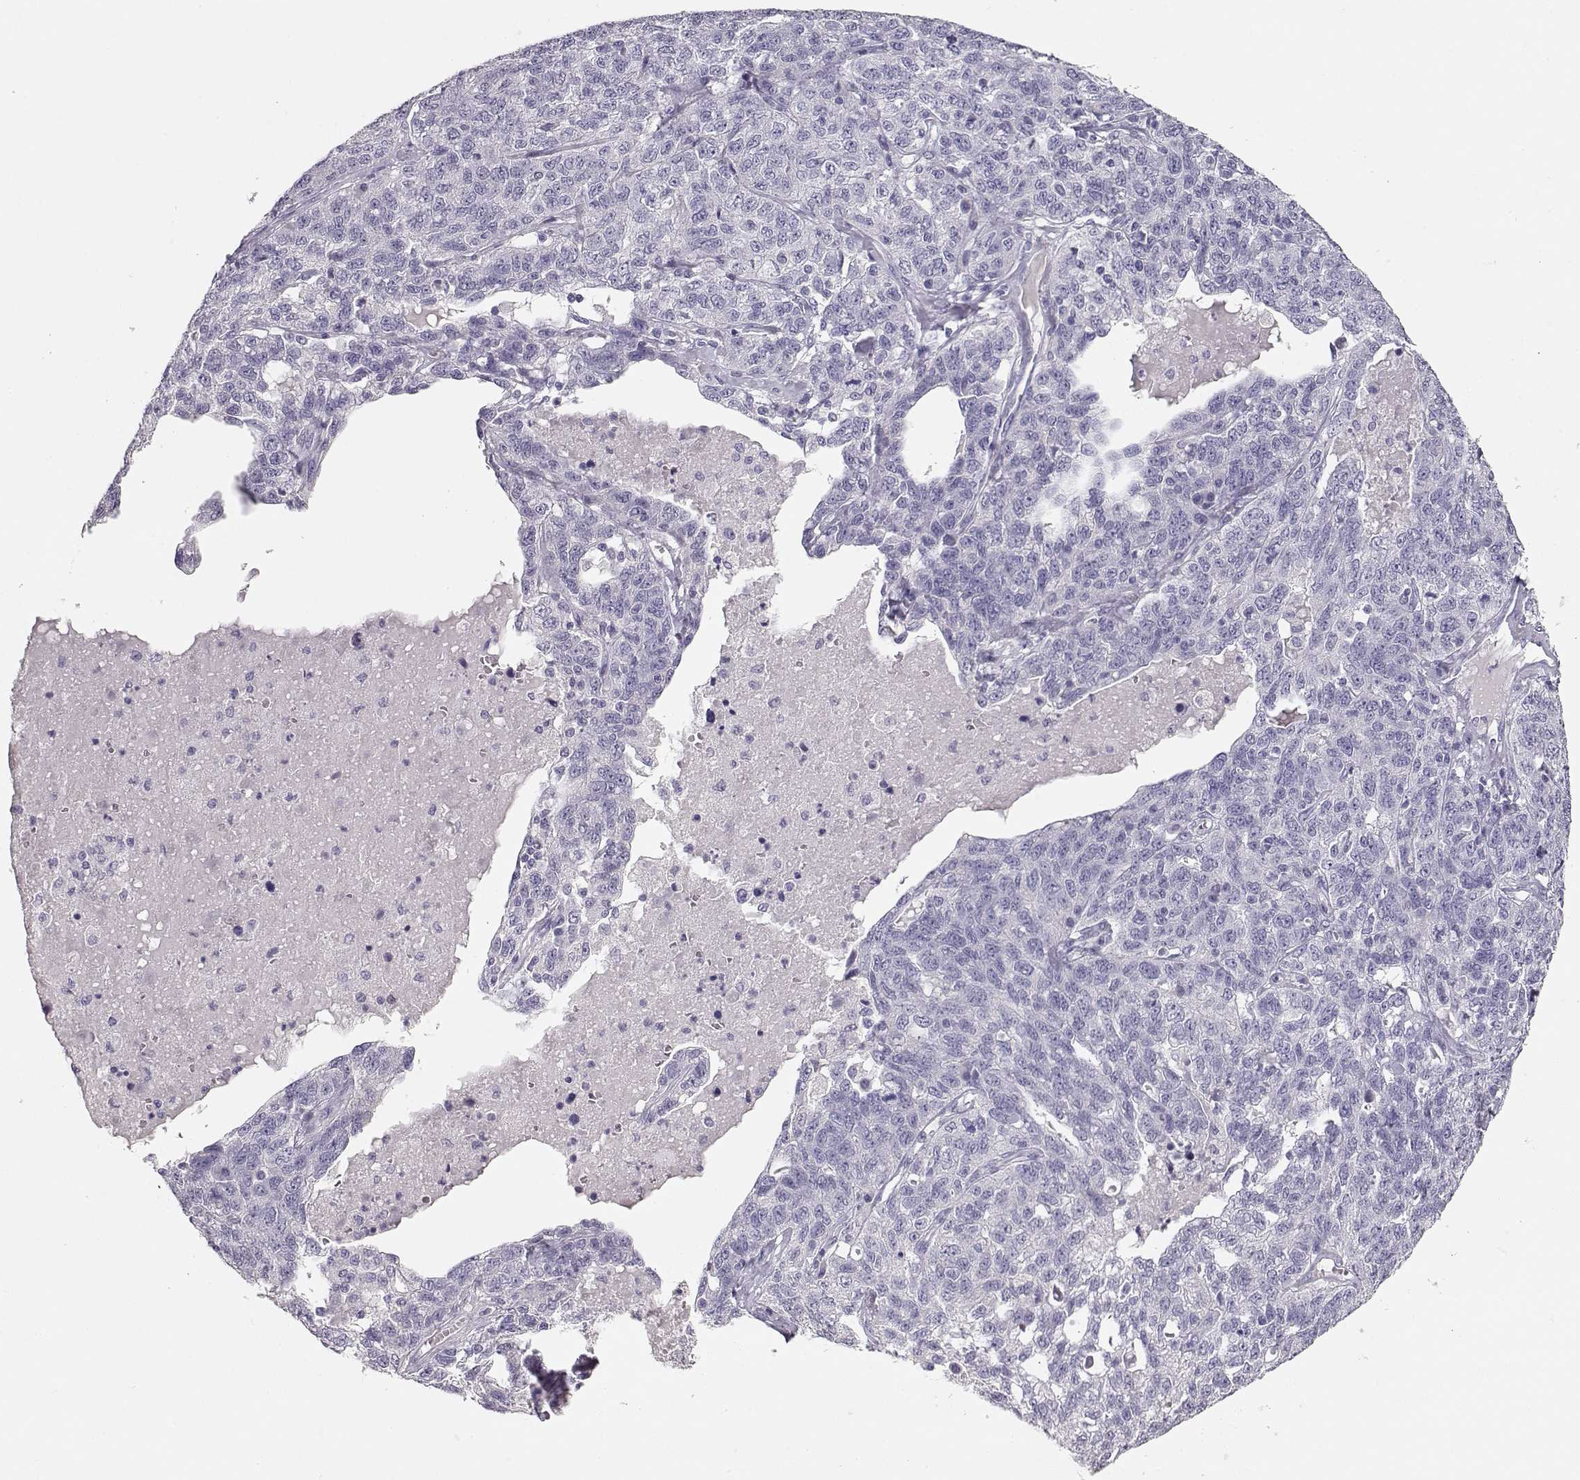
{"staining": {"intensity": "negative", "quantity": "none", "location": "none"}, "tissue": "ovarian cancer", "cell_type": "Tumor cells", "image_type": "cancer", "snomed": [{"axis": "morphology", "description": "Cystadenocarcinoma, serous, NOS"}, {"axis": "topography", "description": "Ovary"}], "caption": "A histopathology image of ovarian cancer (serous cystadenocarcinoma) stained for a protein demonstrates no brown staining in tumor cells.", "gene": "MAGEC1", "patient": {"sex": "female", "age": 71}}